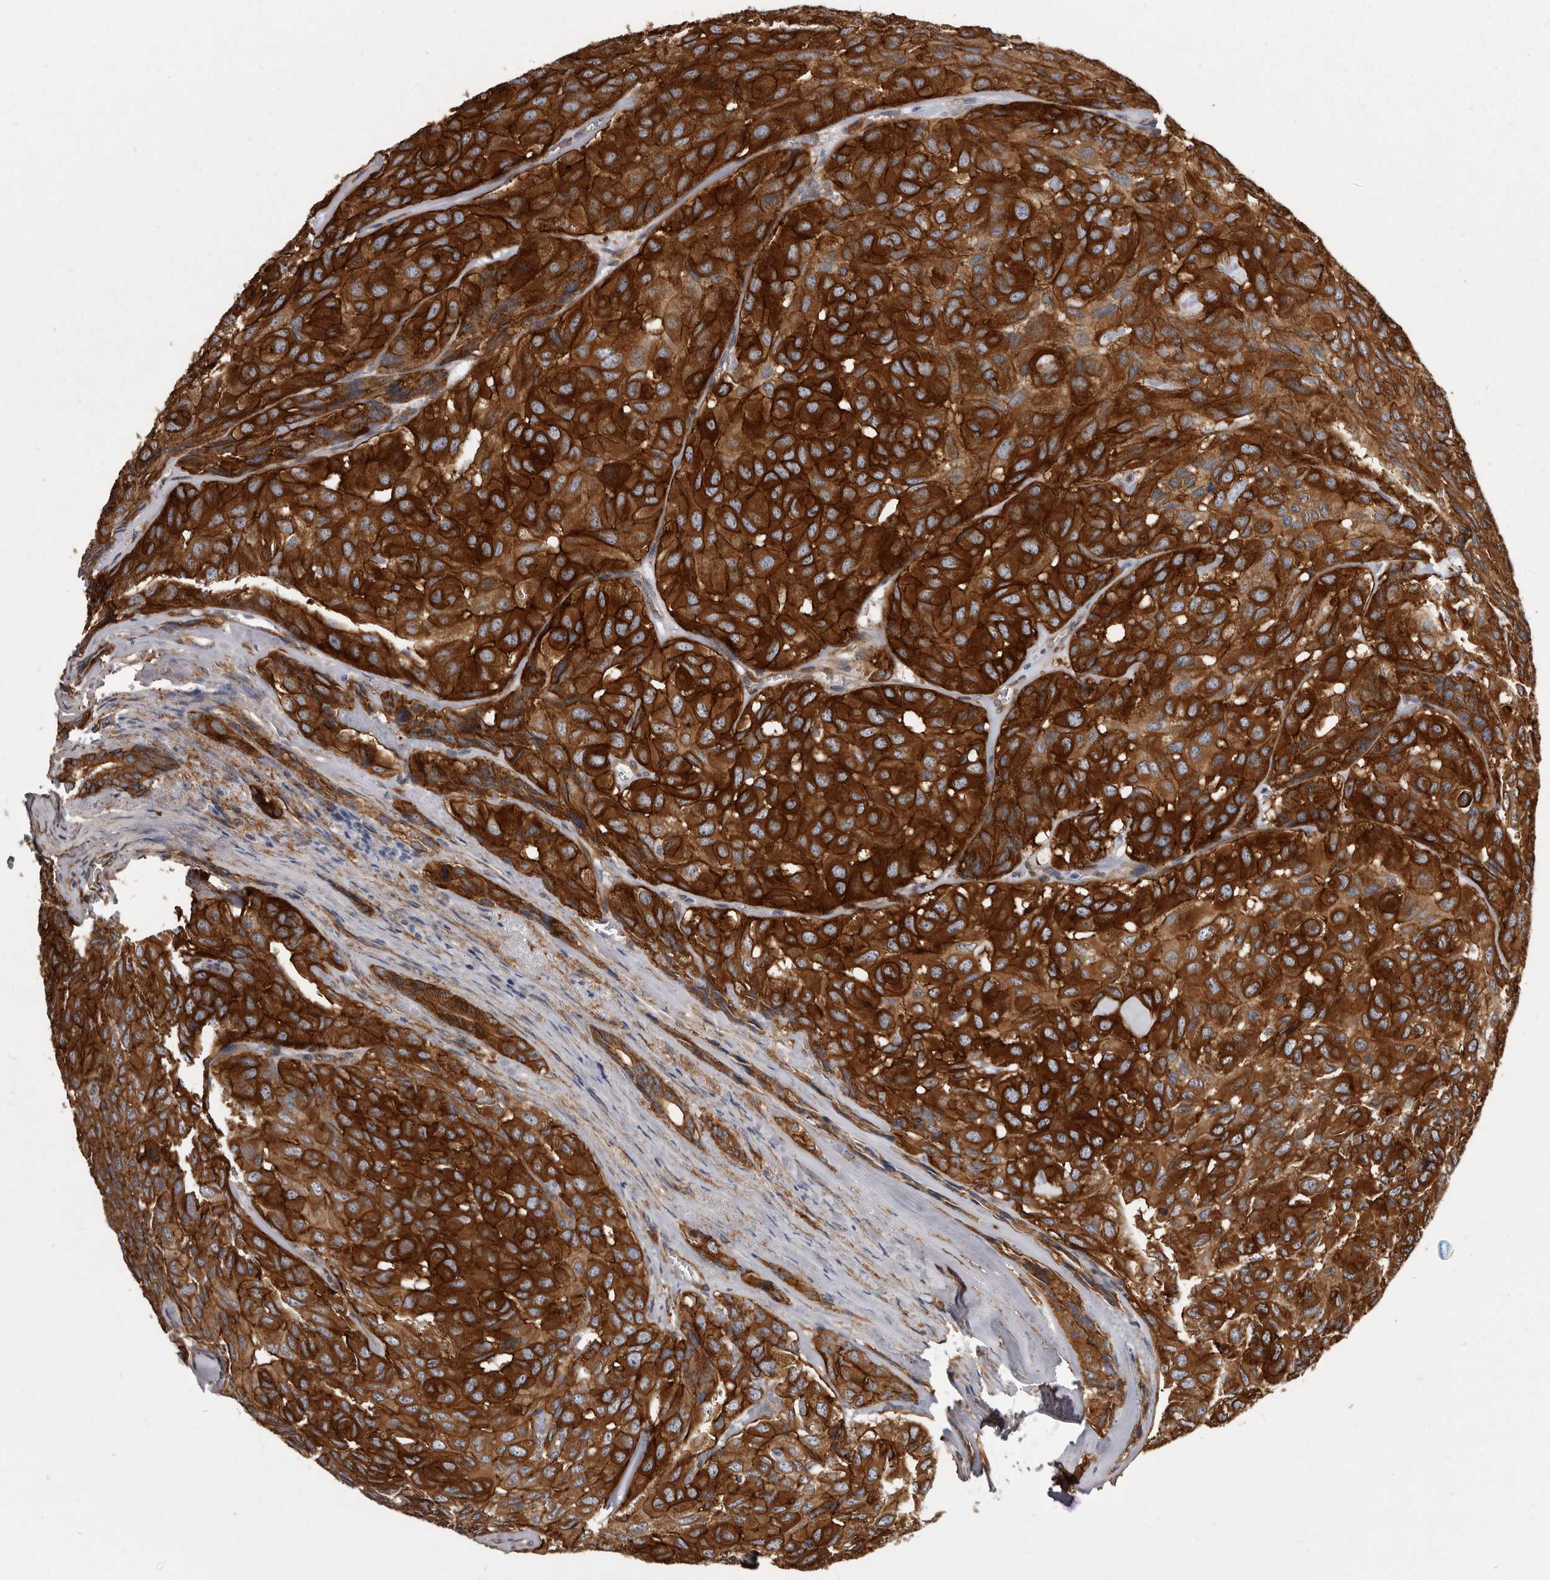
{"staining": {"intensity": "strong", "quantity": ">75%", "location": "cytoplasmic/membranous"}, "tissue": "head and neck cancer", "cell_type": "Tumor cells", "image_type": "cancer", "snomed": [{"axis": "morphology", "description": "Adenocarcinoma, NOS"}, {"axis": "topography", "description": "Salivary gland, NOS"}, {"axis": "topography", "description": "Head-Neck"}], "caption": "The histopathology image displays staining of head and neck cancer, revealing strong cytoplasmic/membranous protein expression (brown color) within tumor cells.", "gene": "ENAH", "patient": {"sex": "female", "age": 76}}